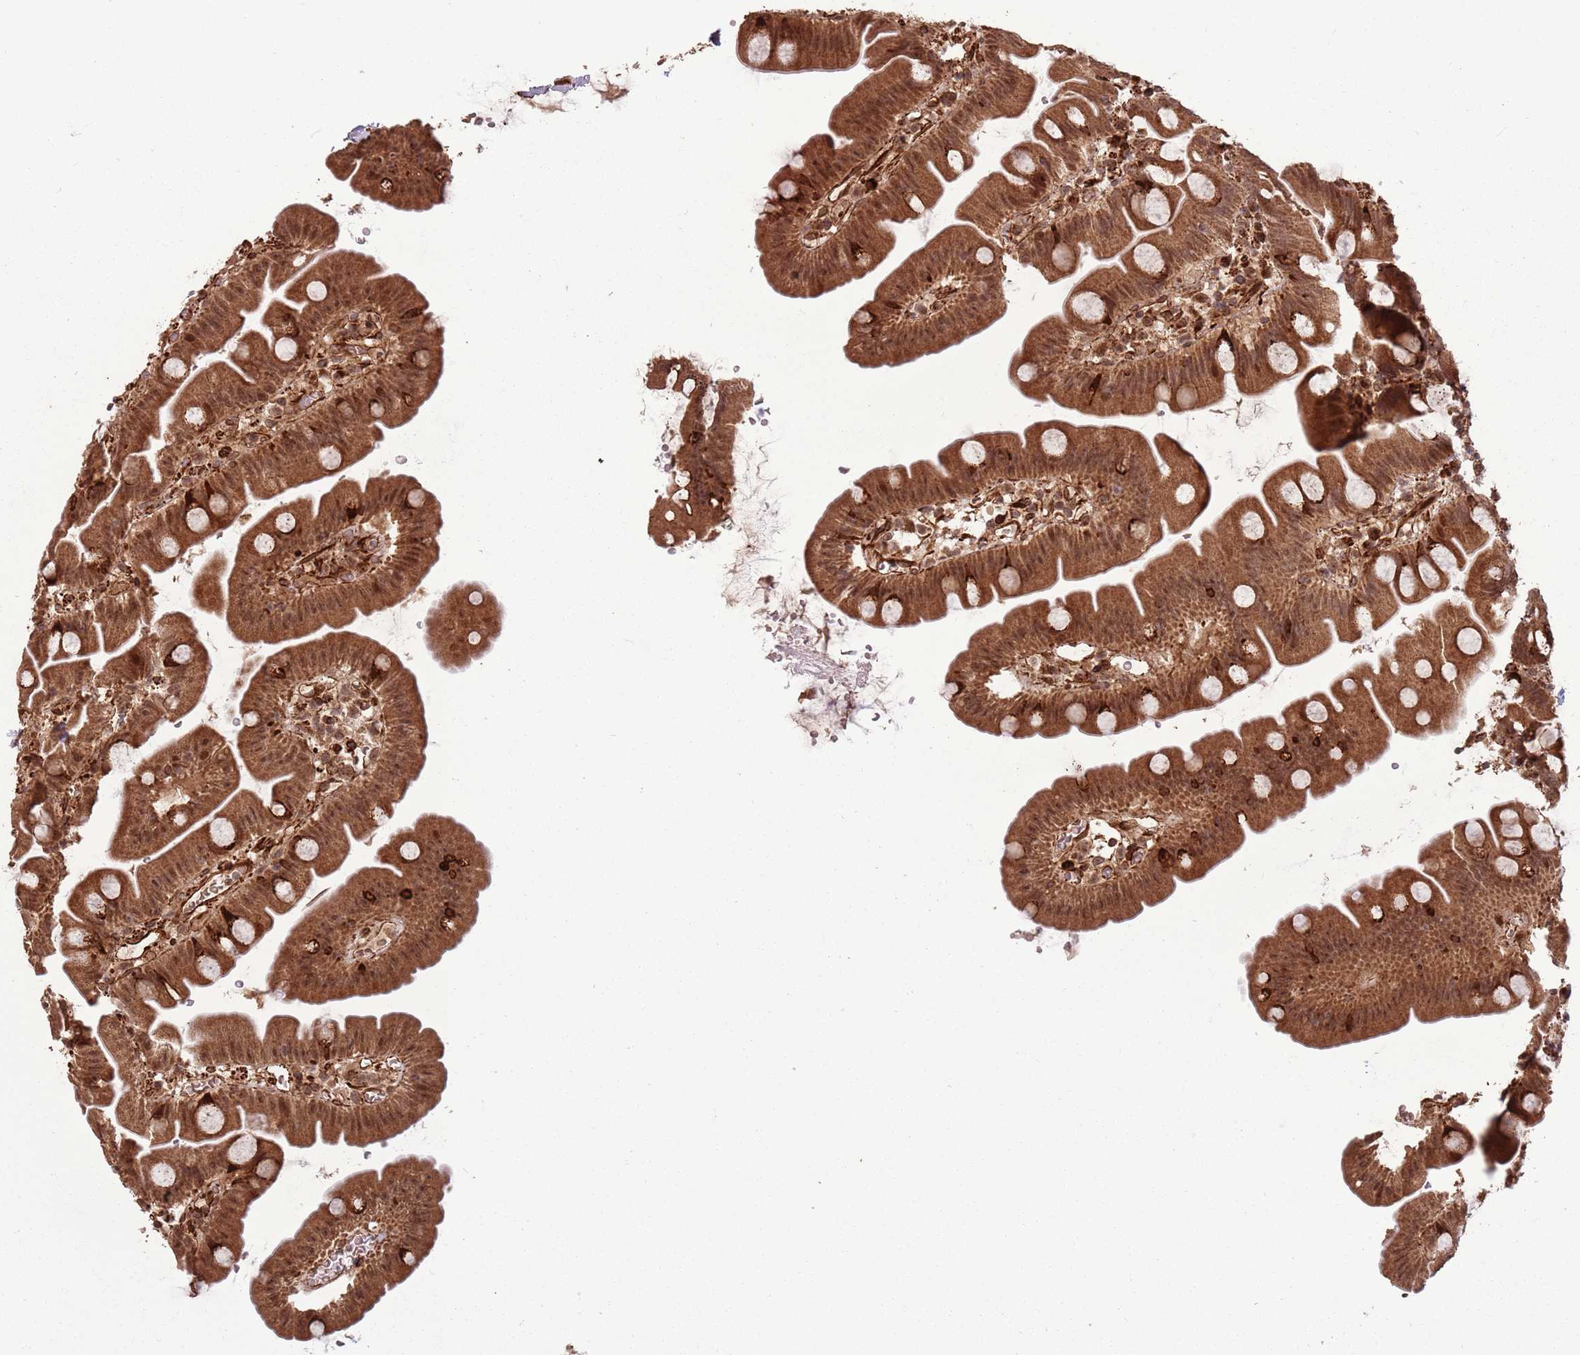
{"staining": {"intensity": "strong", "quantity": ">75%", "location": "cytoplasmic/membranous,nuclear"}, "tissue": "small intestine", "cell_type": "Glandular cells", "image_type": "normal", "snomed": [{"axis": "morphology", "description": "Normal tissue, NOS"}, {"axis": "topography", "description": "Small intestine"}], "caption": "Immunohistochemical staining of normal human small intestine displays >75% levels of strong cytoplasmic/membranous,nuclear protein staining in approximately >75% of glandular cells.", "gene": "ADAMTS3", "patient": {"sex": "female", "age": 68}}